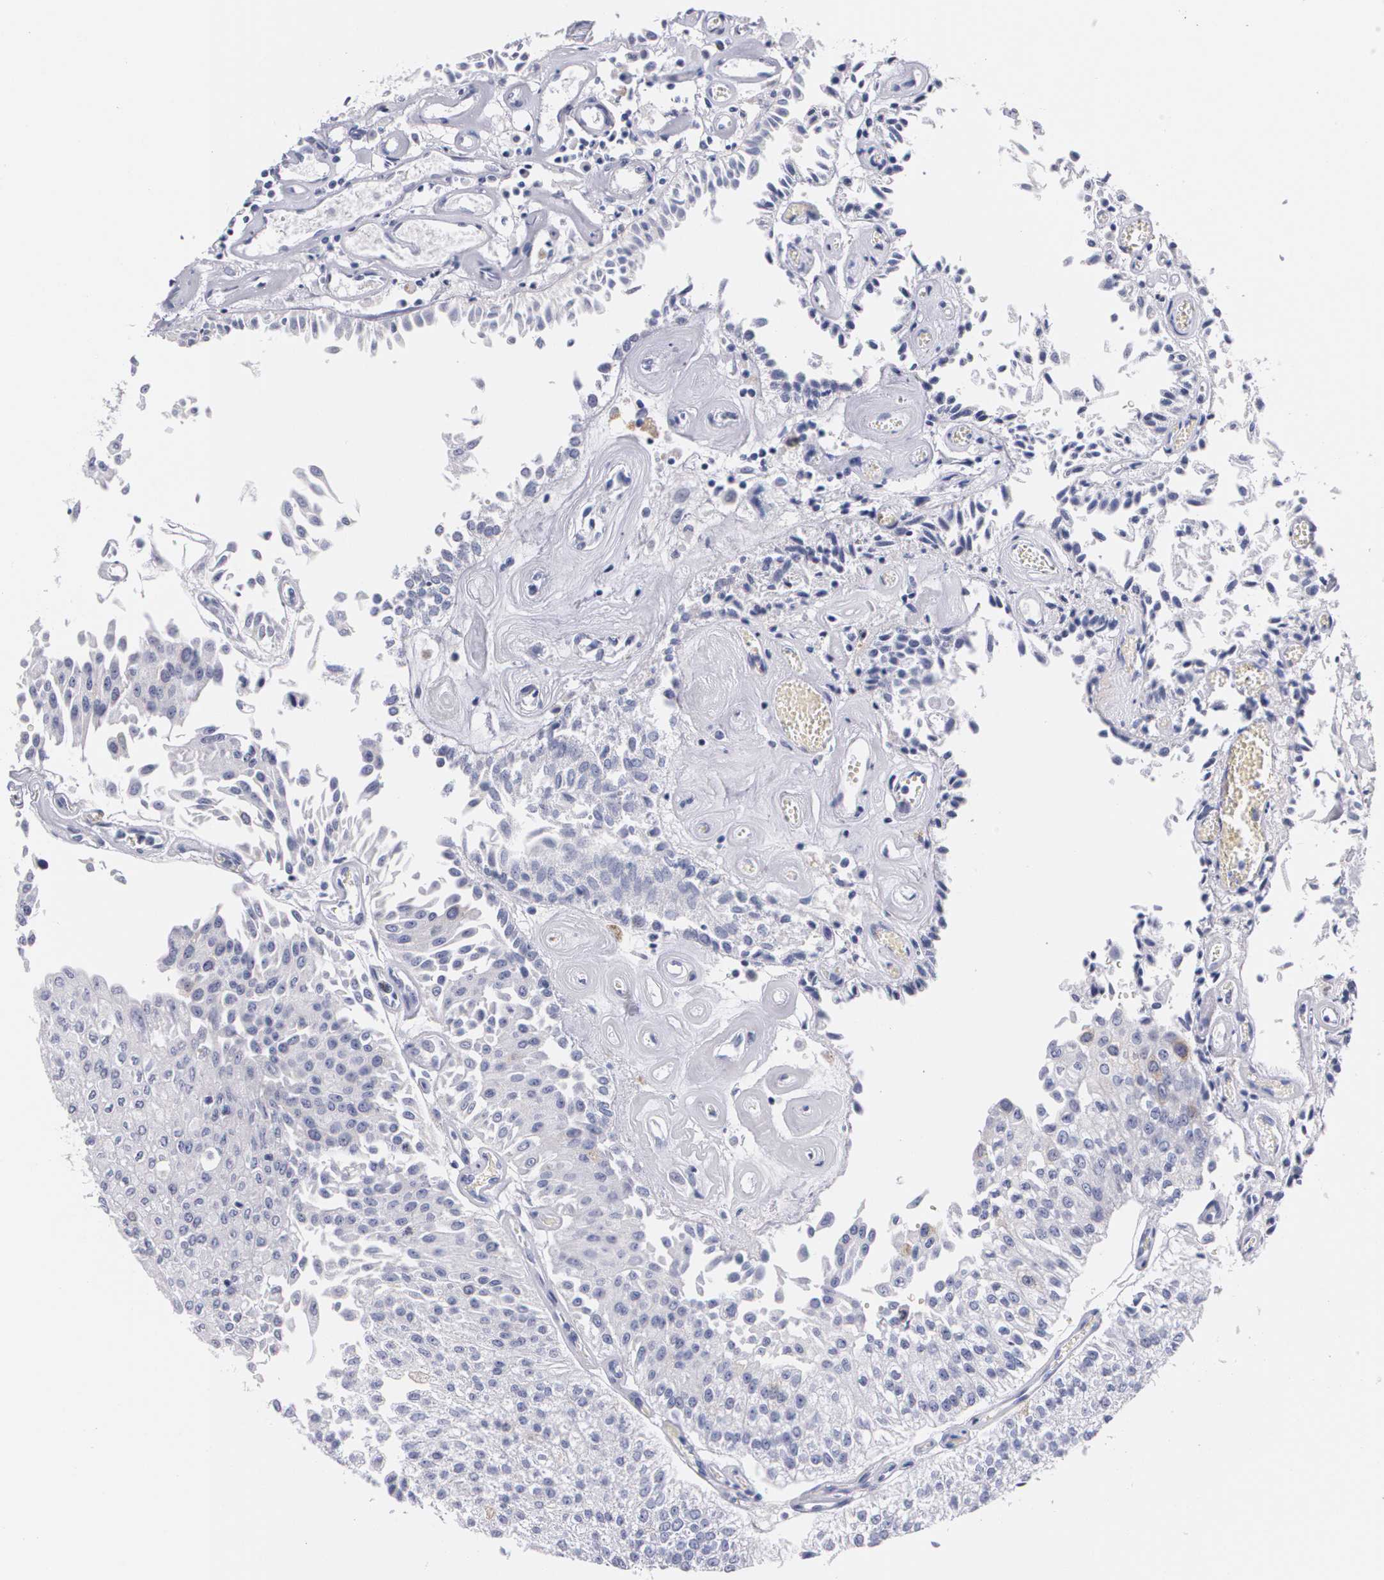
{"staining": {"intensity": "negative", "quantity": "none", "location": "none"}, "tissue": "urothelial cancer", "cell_type": "Tumor cells", "image_type": "cancer", "snomed": [{"axis": "morphology", "description": "Urothelial carcinoma, Low grade"}, {"axis": "topography", "description": "Urinary bladder"}], "caption": "Urothelial carcinoma (low-grade) was stained to show a protein in brown. There is no significant staining in tumor cells. (DAB (3,3'-diaminobenzidine) immunohistochemistry visualized using brightfield microscopy, high magnification).", "gene": "HMMR", "patient": {"sex": "male", "age": 86}}